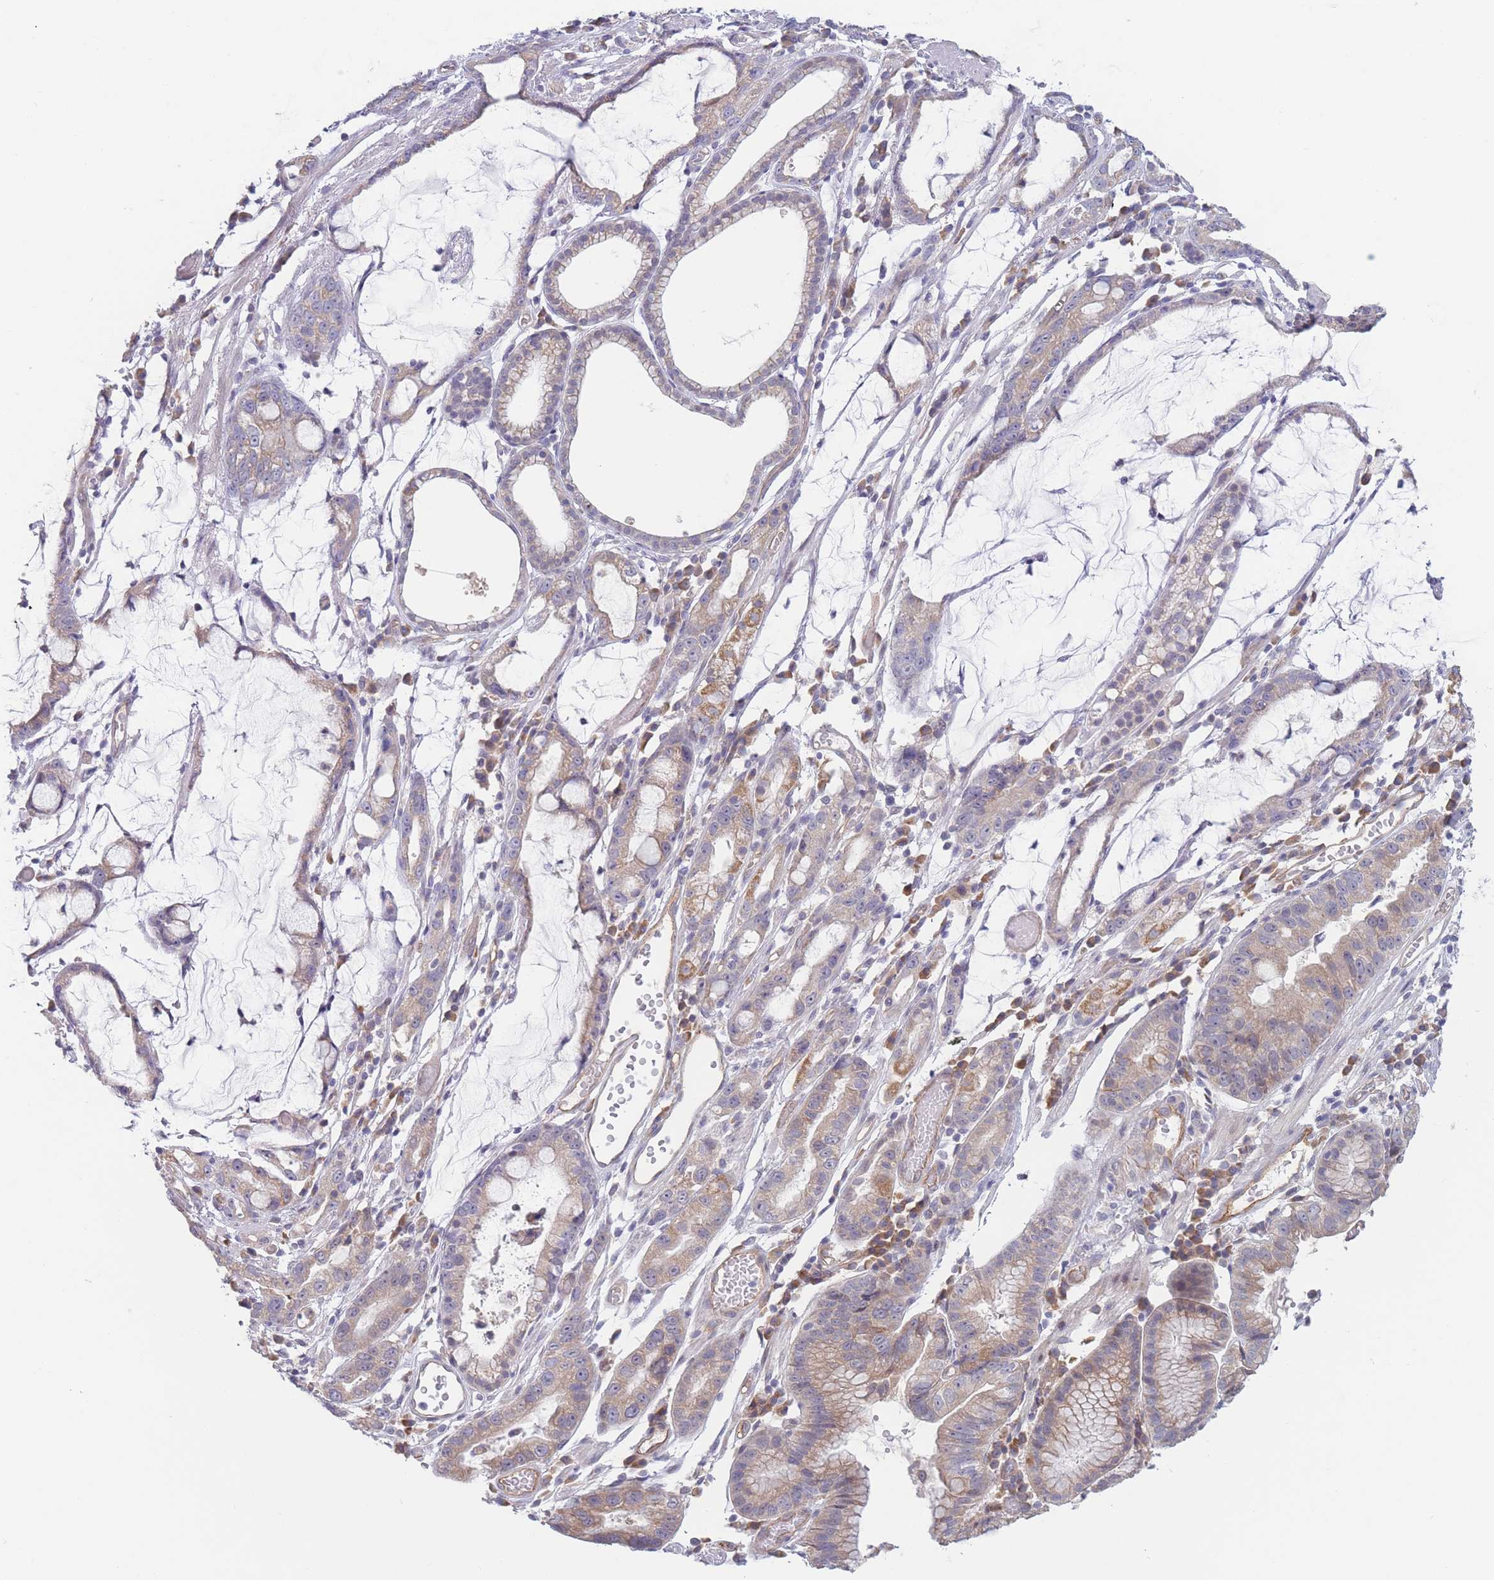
{"staining": {"intensity": "moderate", "quantity": "25%-75%", "location": "cytoplasmic/membranous"}, "tissue": "stomach cancer", "cell_type": "Tumor cells", "image_type": "cancer", "snomed": [{"axis": "morphology", "description": "Adenocarcinoma, NOS"}, {"axis": "topography", "description": "Stomach"}], "caption": "IHC image of neoplastic tissue: human stomach cancer (adenocarcinoma) stained using immunohistochemistry (IHC) exhibits medium levels of moderate protein expression localized specifically in the cytoplasmic/membranous of tumor cells, appearing as a cytoplasmic/membranous brown color.", "gene": "FAM227B", "patient": {"sex": "male", "age": 55}}